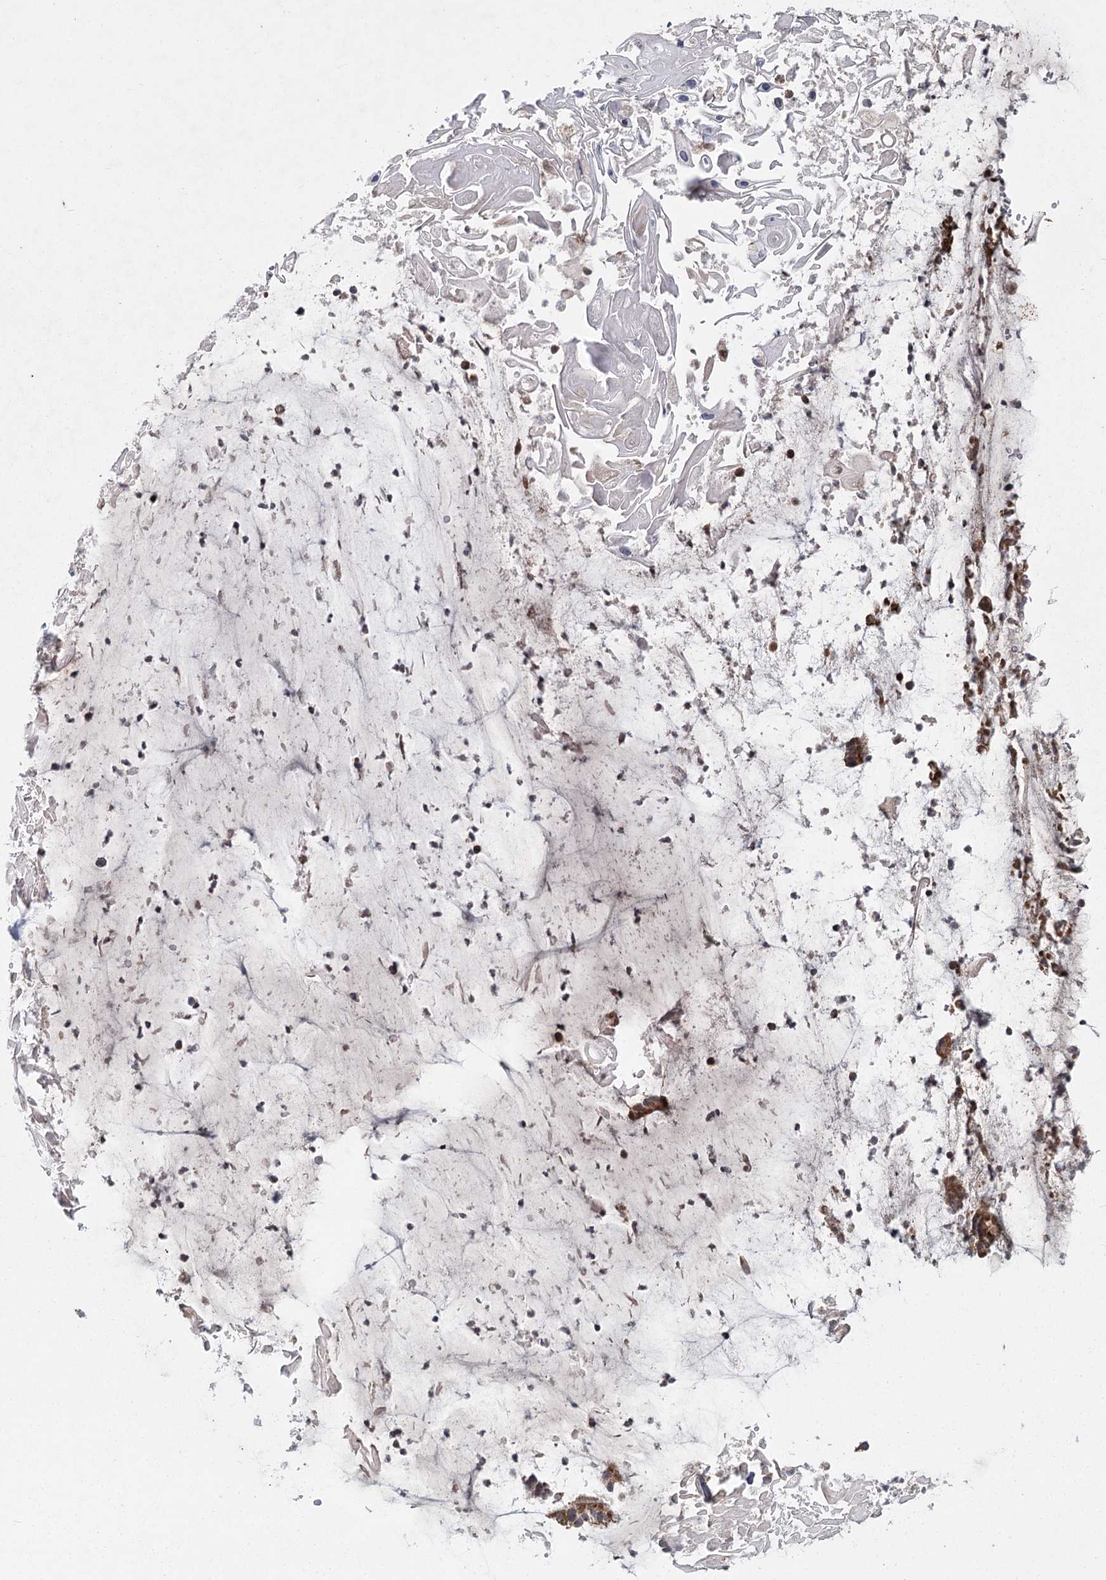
{"staining": {"intensity": "moderate", "quantity": ">75%", "location": "nuclear"}, "tissue": "adipose tissue", "cell_type": "Adipocytes", "image_type": "normal", "snomed": [{"axis": "morphology", "description": "Normal tissue, NOS"}, {"axis": "topography", "description": "Lymph node"}, {"axis": "topography", "description": "Cartilage tissue"}, {"axis": "topography", "description": "Bronchus"}], "caption": "Immunohistochemical staining of normal human adipose tissue displays medium levels of moderate nuclear positivity in about >75% of adipocytes.", "gene": "ZCCHC24", "patient": {"sex": "male", "age": 63}}